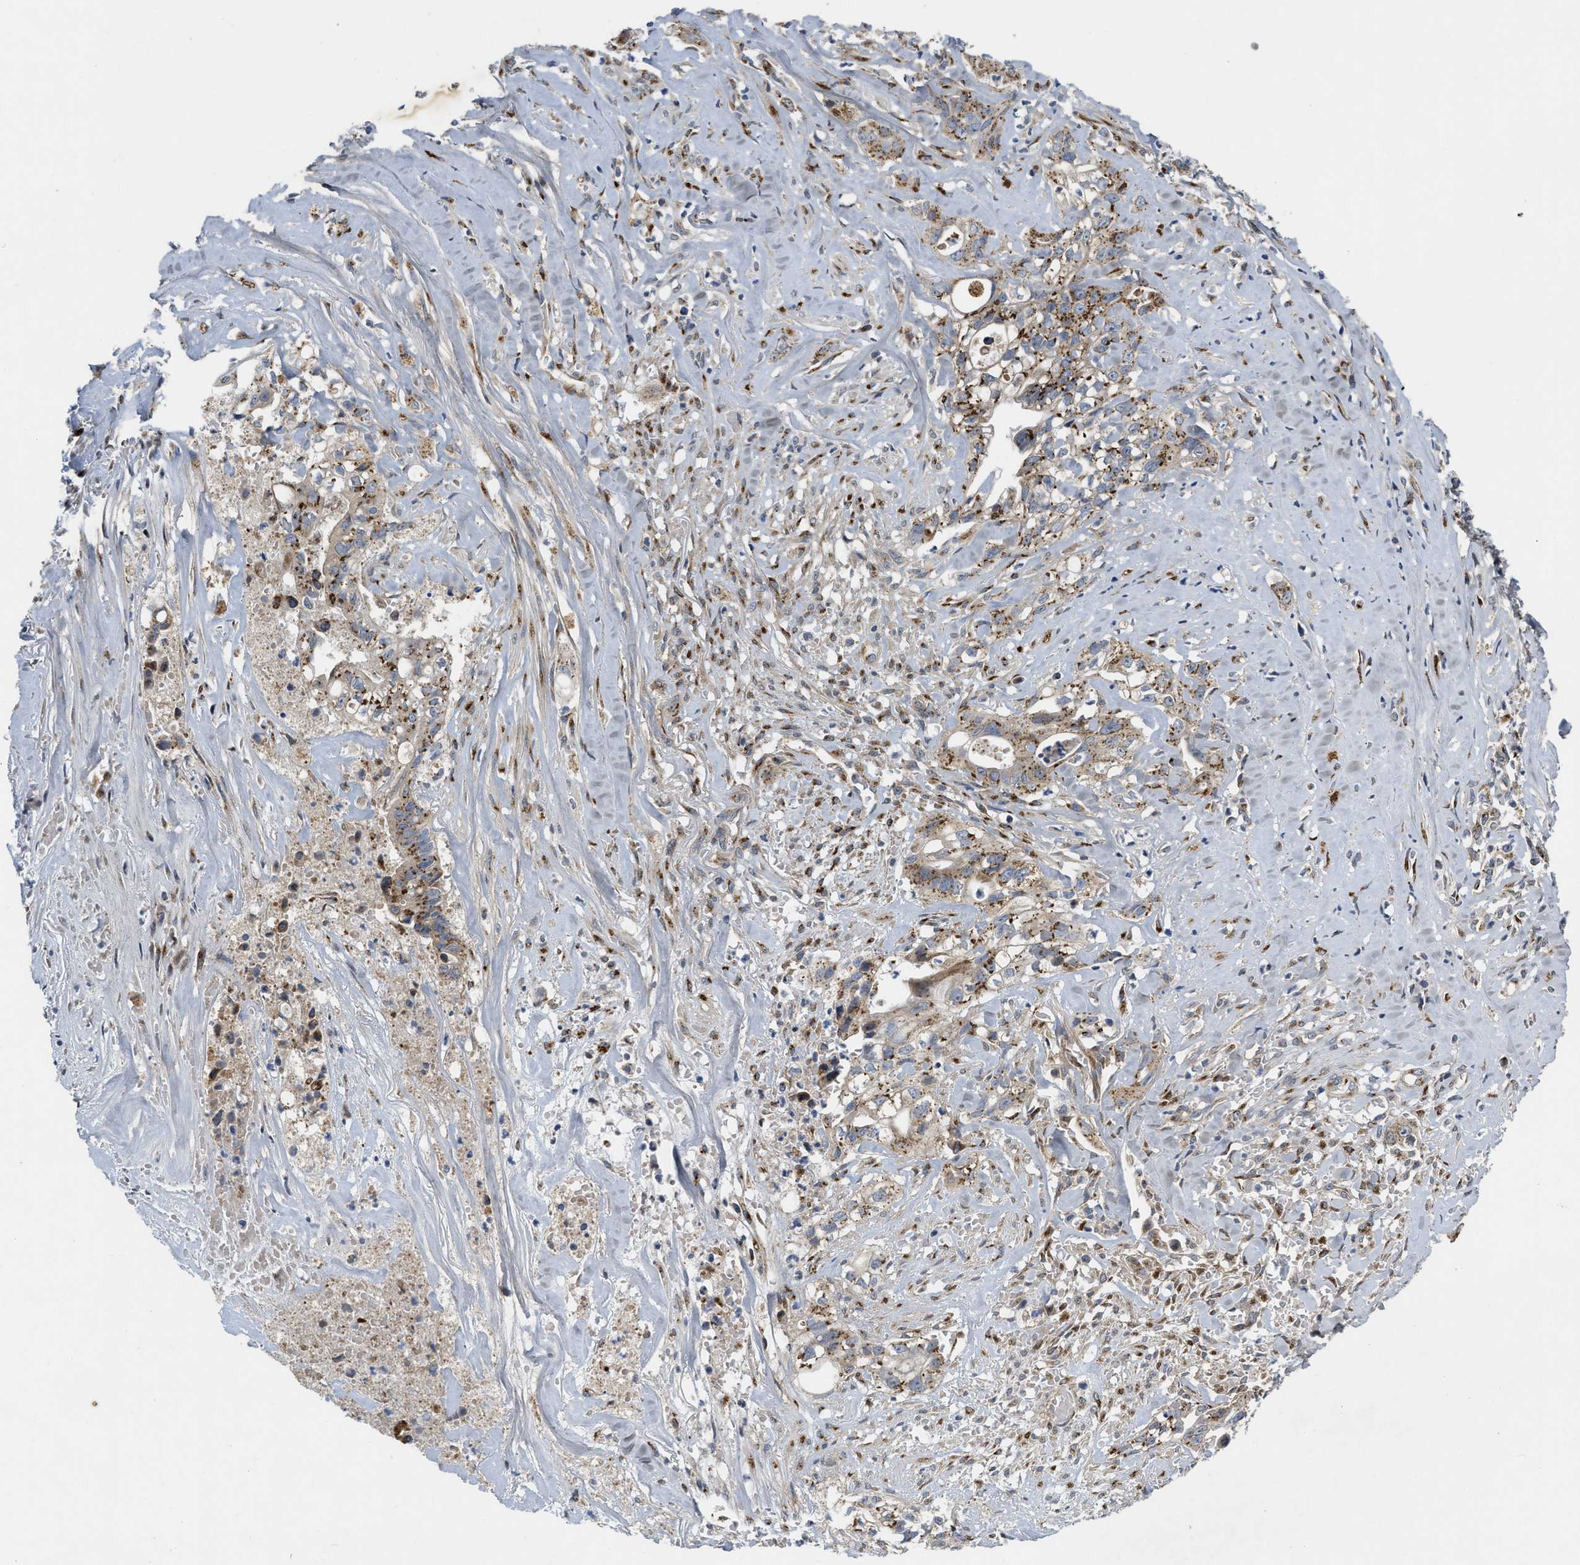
{"staining": {"intensity": "moderate", "quantity": "25%-75%", "location": "cytoplasmic/membranous"}, "tissue": "liver cancer", "cell_type": "Tumor cells", "image_type": "cancer", "snomed": [{"axis": "morphology", "description": "Cholangiocarcinoma"}, {"axis": "topography", "description": "Liver"}], "caption": "Protein expression analysis of liver cholangiocarcinoma exhibits moderate cytoplasmic/membranous staining in about 25%-75% of tumor cells.", "gene": "ZNF70", "patient": {"sex": "female", "age": 70}}